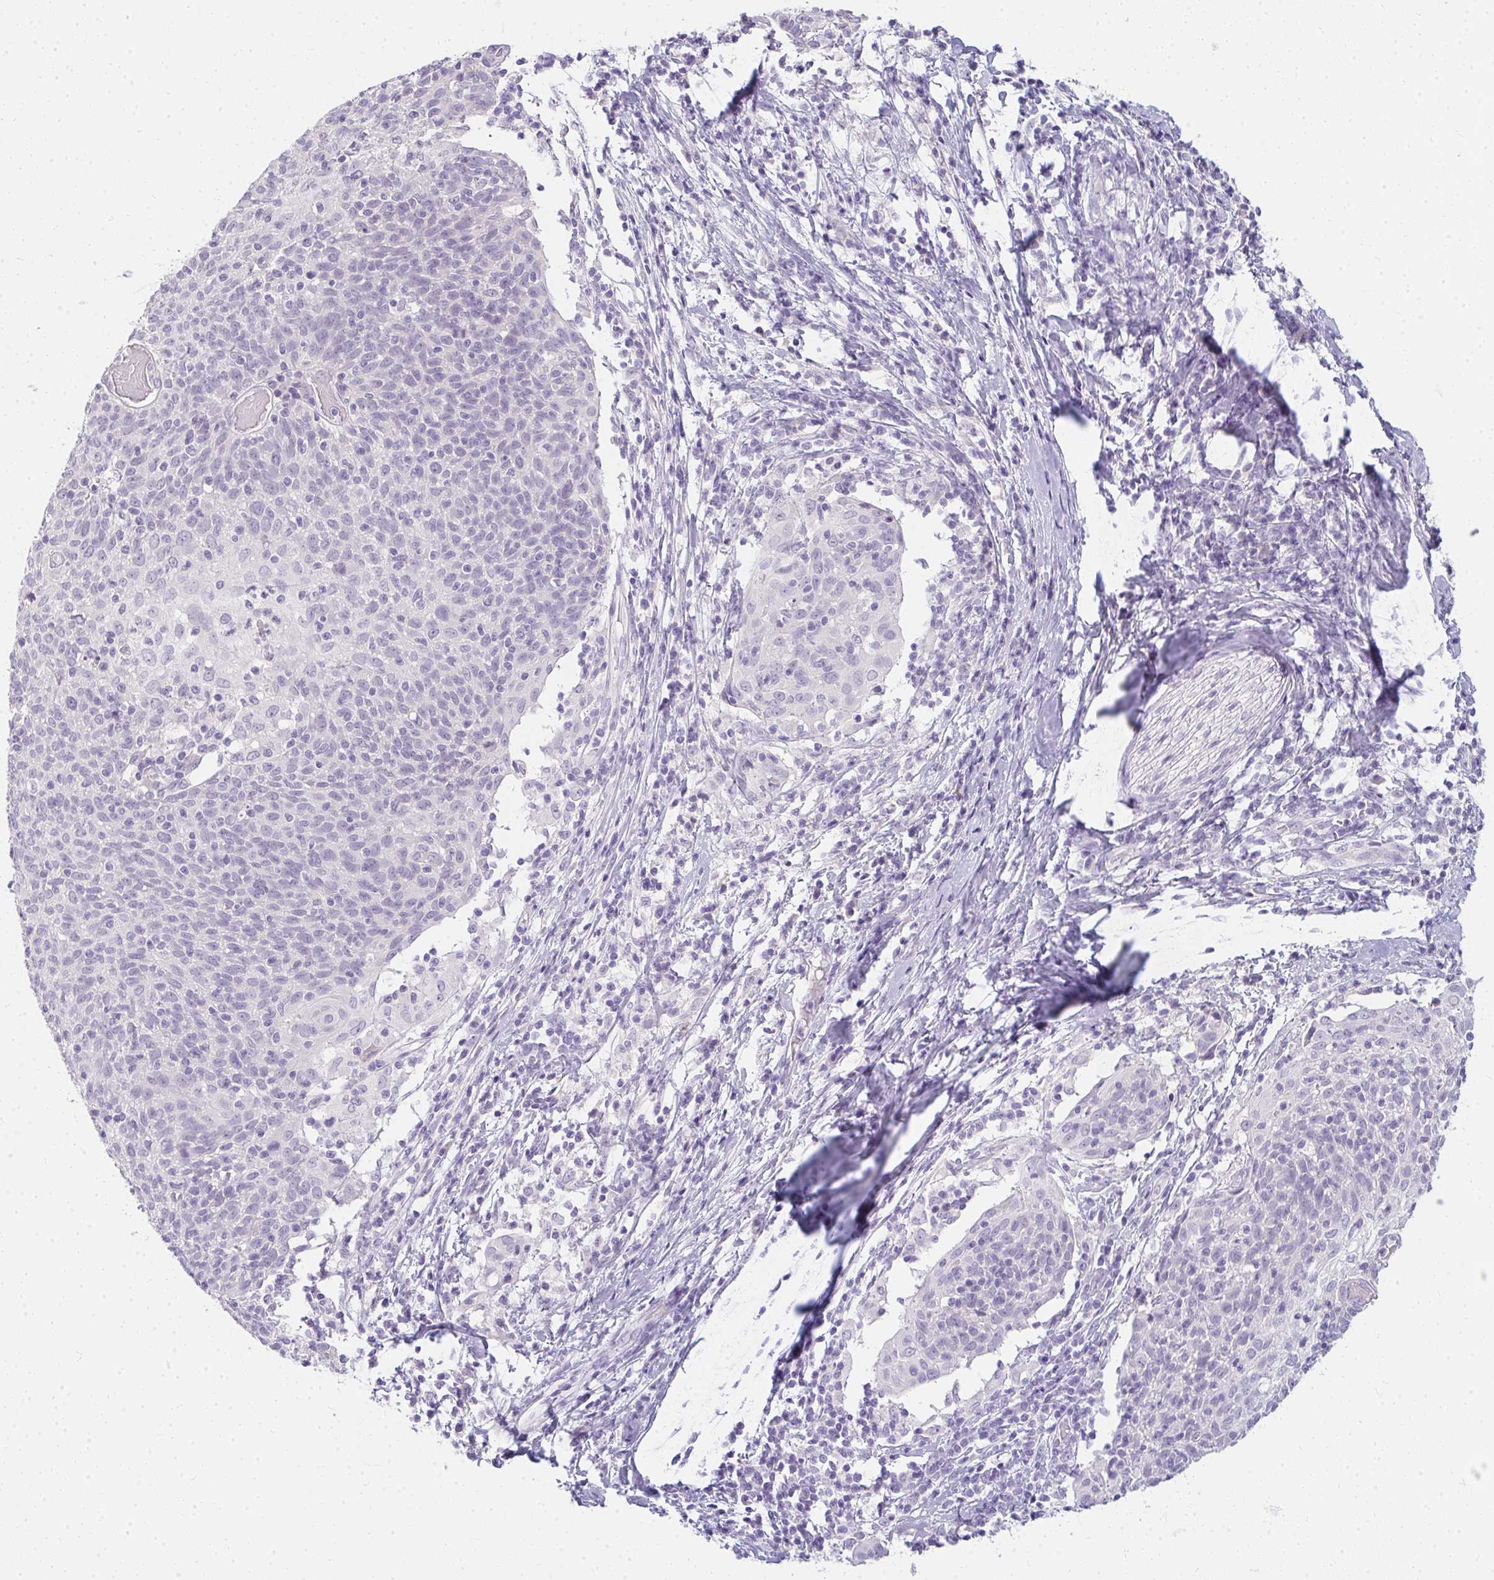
{"staining": {"intensity": "negative", "quantity": "none", "location": "none"}, "tissue": "cervical cancer", "cell_type": "Tumor cells", "image_type": "cancer", "snomed": [{"axis": "morphology", "description": "Squamous cell carcinoma, NOS"}, {"axis": "topography", "description": "Cervix"}], "caption": "DAB immunohistochemical staining of human cervical squamous cell carcinoma shows no significant staining in tumor cells.", "gene": "PPP1R3G", "patient": {"sex": "female", "age": 52}}